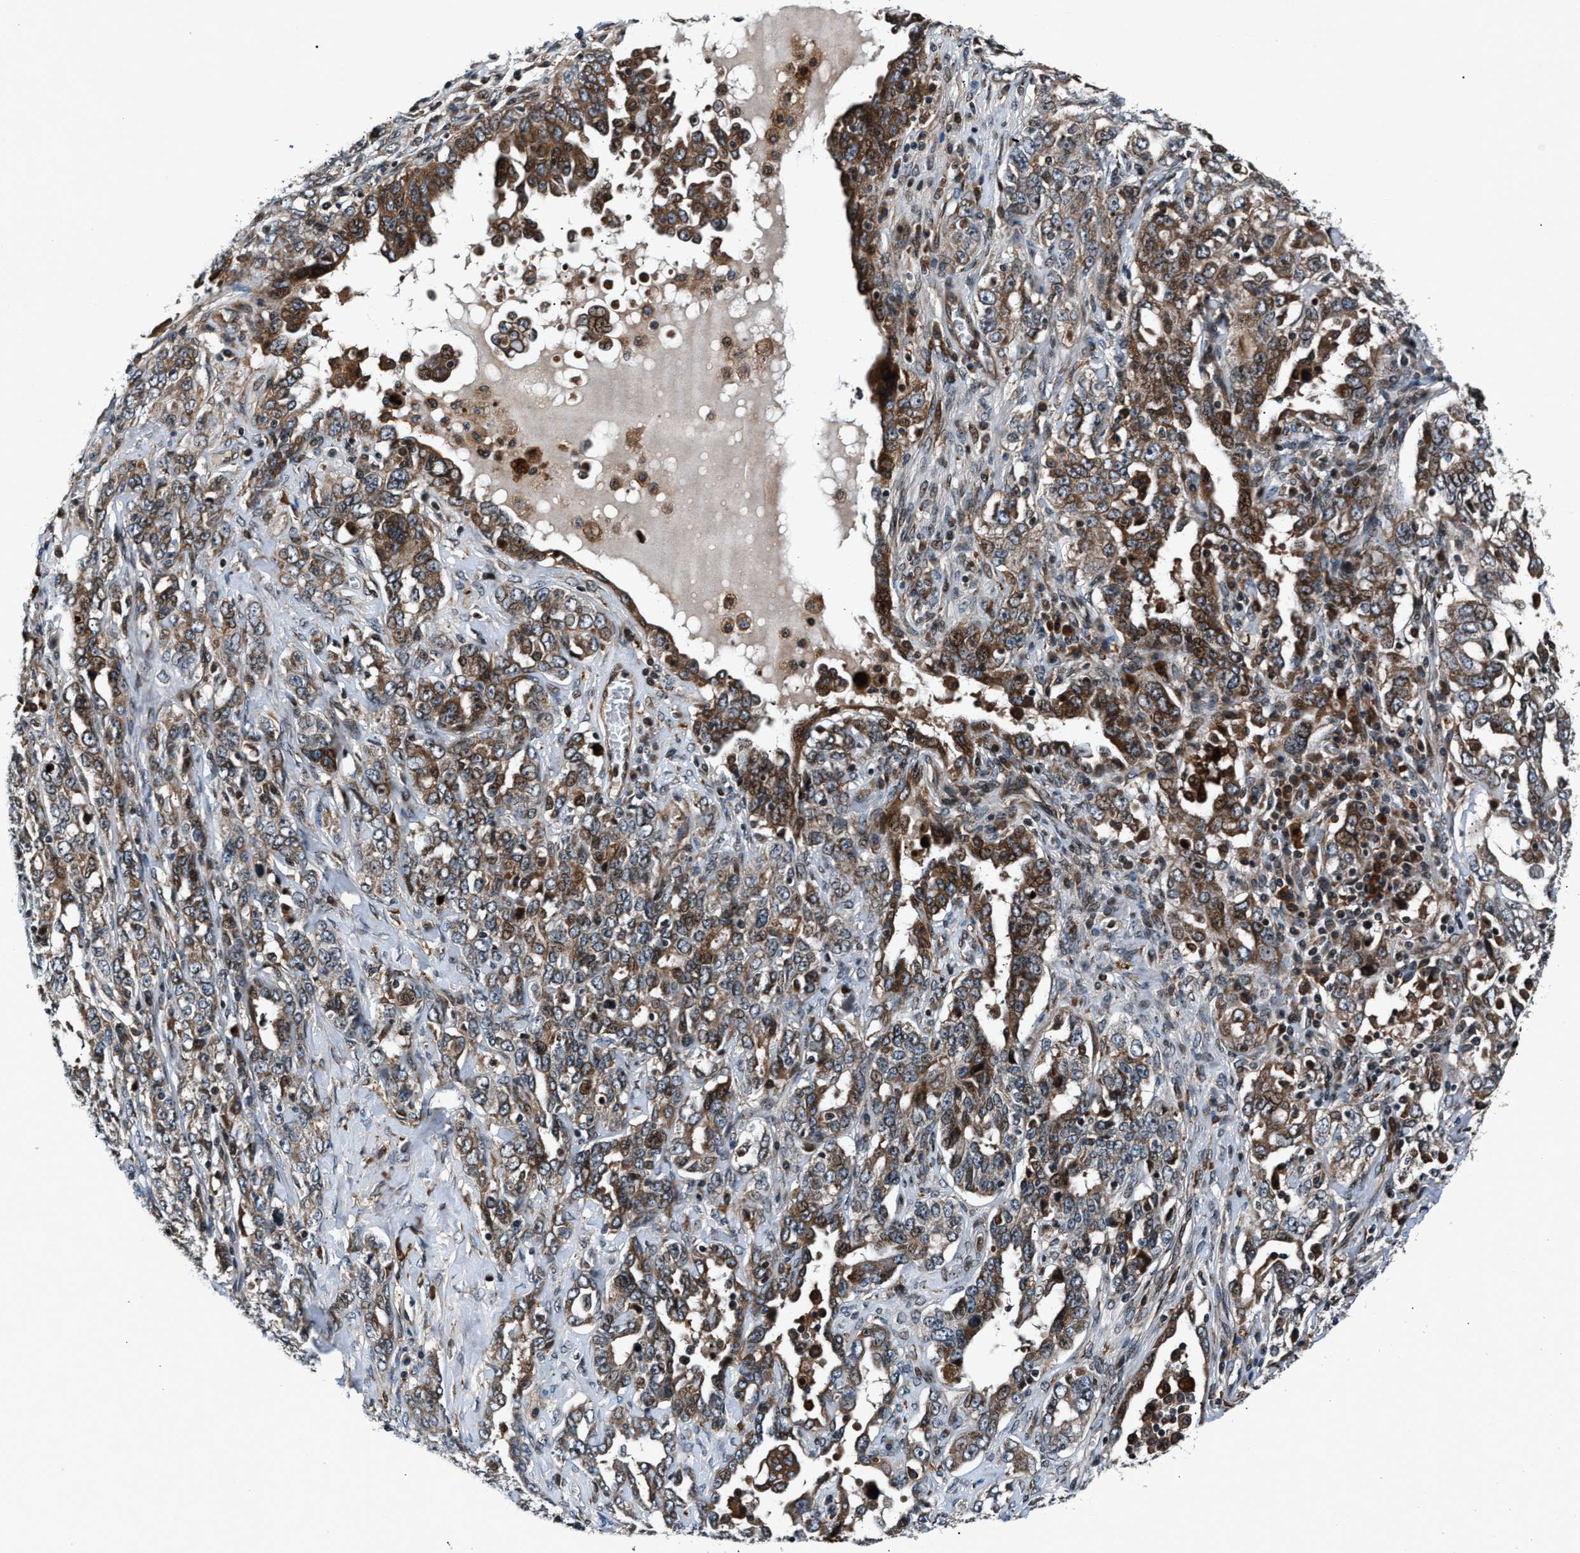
{"staining": {"intensity": "moderate", "quantity": ">75%", "location": "cytoplasmic/membranous"}, "tissue": "ovarian cancer", "cell_type": "Tumor cells", "image_type": "cancer", "snomed": [{"axis": "morphology", "description": "Carcinoma, endometroid"}, {"axis": "topography", "description": "Ovary"}], "caption": "Protein expression by immunohistochemistry (IHC) exhibits moderate cytoplasmic/membranous expression in approximately >75% of tumor cells in ovarian cancer. The protein is stained brown, and the nuclei are stained in blue (DAB IHC with brightfield microscopy, high magnification).", "gene": "DYNC2I1", "patient": {"sex": "female", "age": 62}}